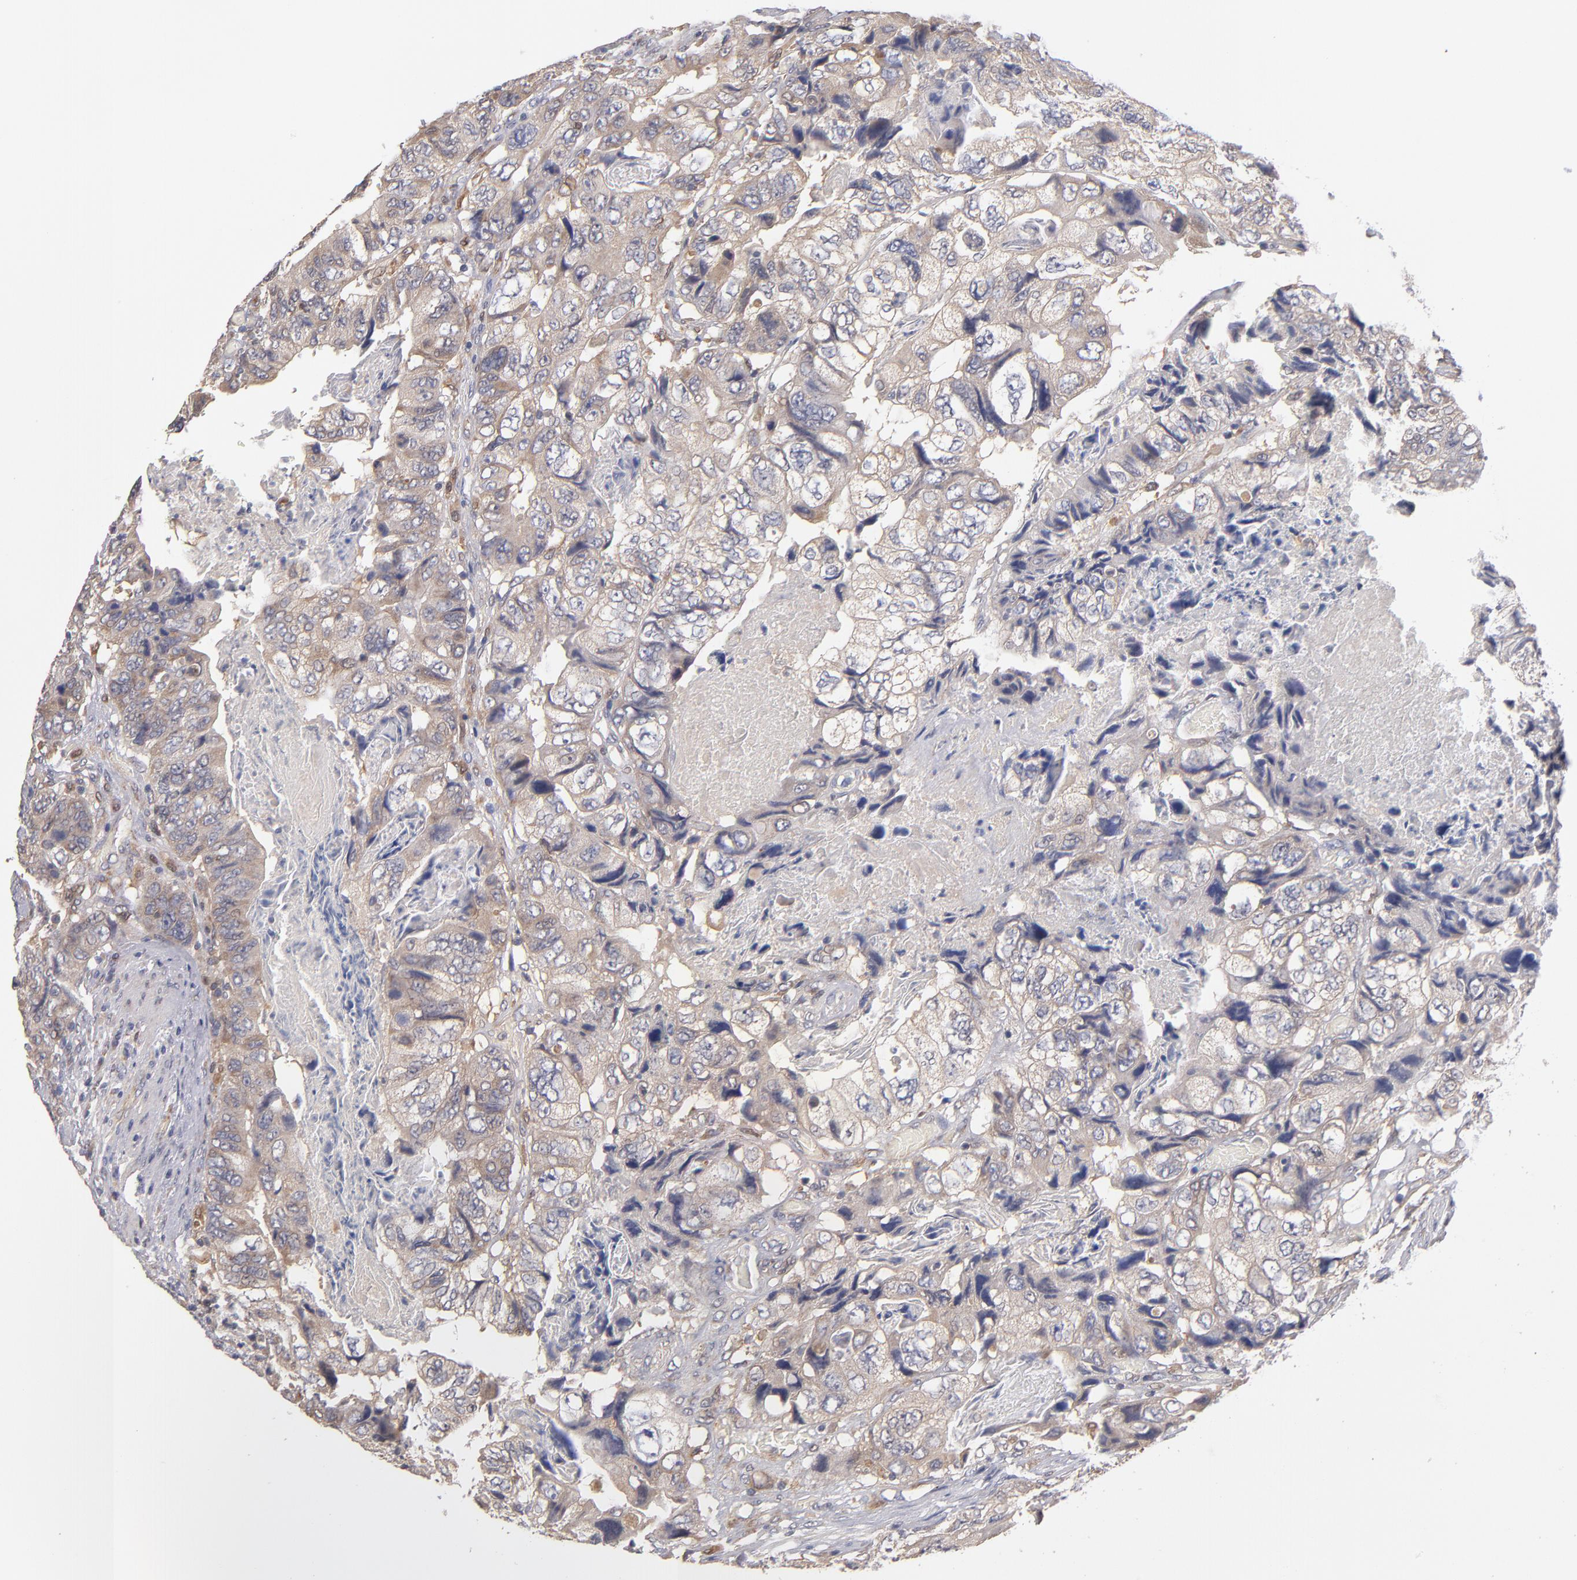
{"staining": {"intensity": "moderate", "quantity": ">75%", "location": "cytoplasmic/membranous"}, "tissue": "colorectal cancer", "cell_type": "Tumor cells", "image_type": "cancer", "snomed": [{"axis": "morphology", "description": "Adenocarcinoma, NOS"}, {"axis": "topography", "description": "Rectum"}], "caption": "High-magnification brightfield microscopy of colorectal cancer (adenocarcinoma) stained with DAB (brown) and counterstained with hematoxylin (blue). tumor cells exhibit moderate cytoplasmic/membranous staining is identified in about>75% of cells. Nuclei are stained in blue.", "gene": "GMFG", "patient": {"sex": "female", "age": 82}}